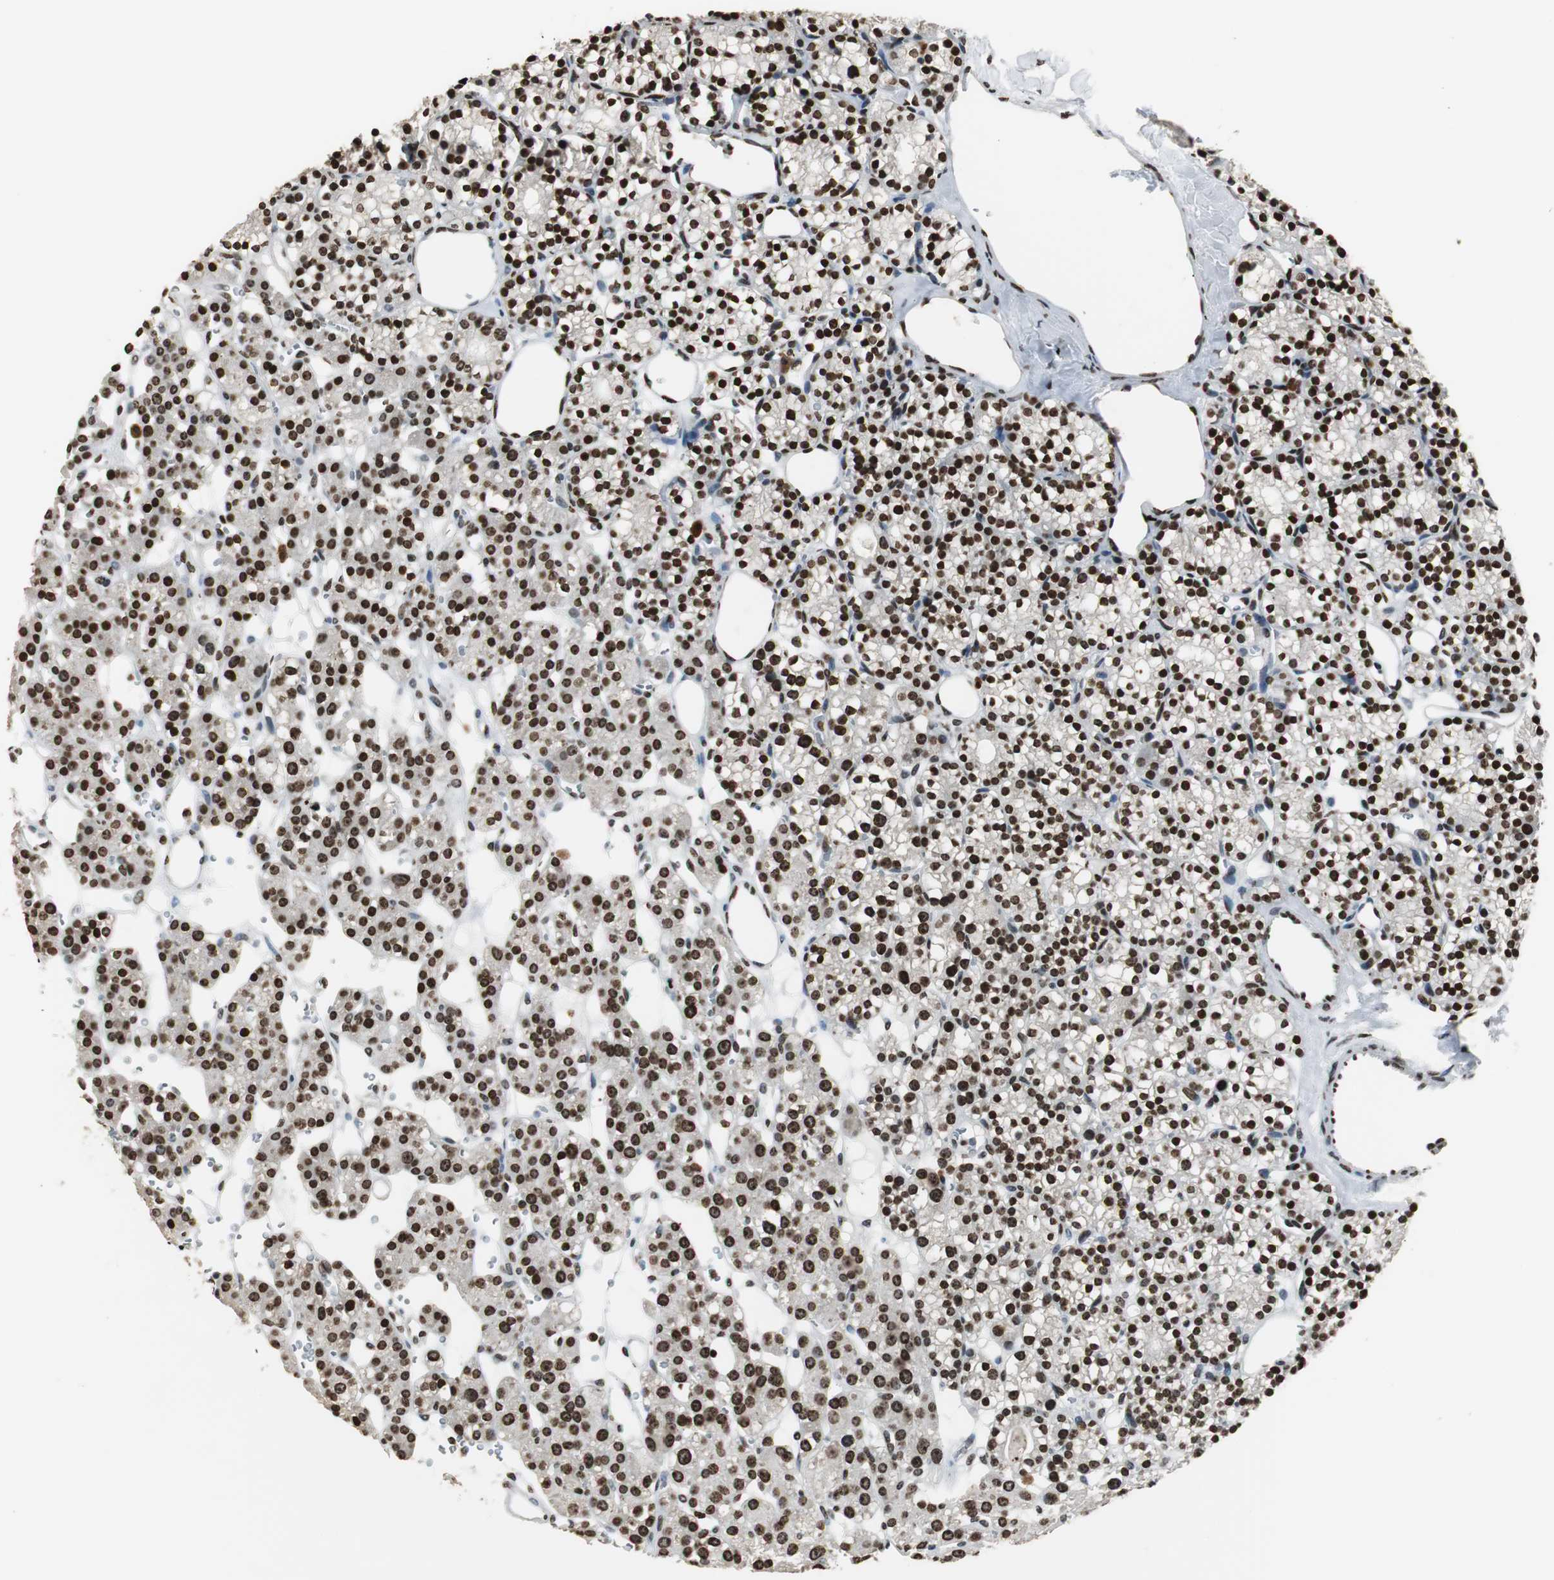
{"staining": {"intensity": "strong", "quantity": ">75%", "location": "nuclear"}, "tissue": "parathyroid gland", "cell_type": "Glandular cells", "image_type": "normal", "snomed": [{"axis": "morphology", "description": "Normal tissue, NOS"}, {"axis": "topography", "description": "Parathyroid gland"}], "caption": "Immunohistochemistry (IHC) of benign human parathyroid gland exhibits high levels of strong nuclear expression in about >75% of glandular cells. The protein of interest is stained brown, and the nuclei are stained in blue (DAB (3,3'-diaminobenzidine) IHC with brightfield microscopy, high magnification).", "gene": "PAXIP1", "patient": {"sex": "female", "age": 64}}